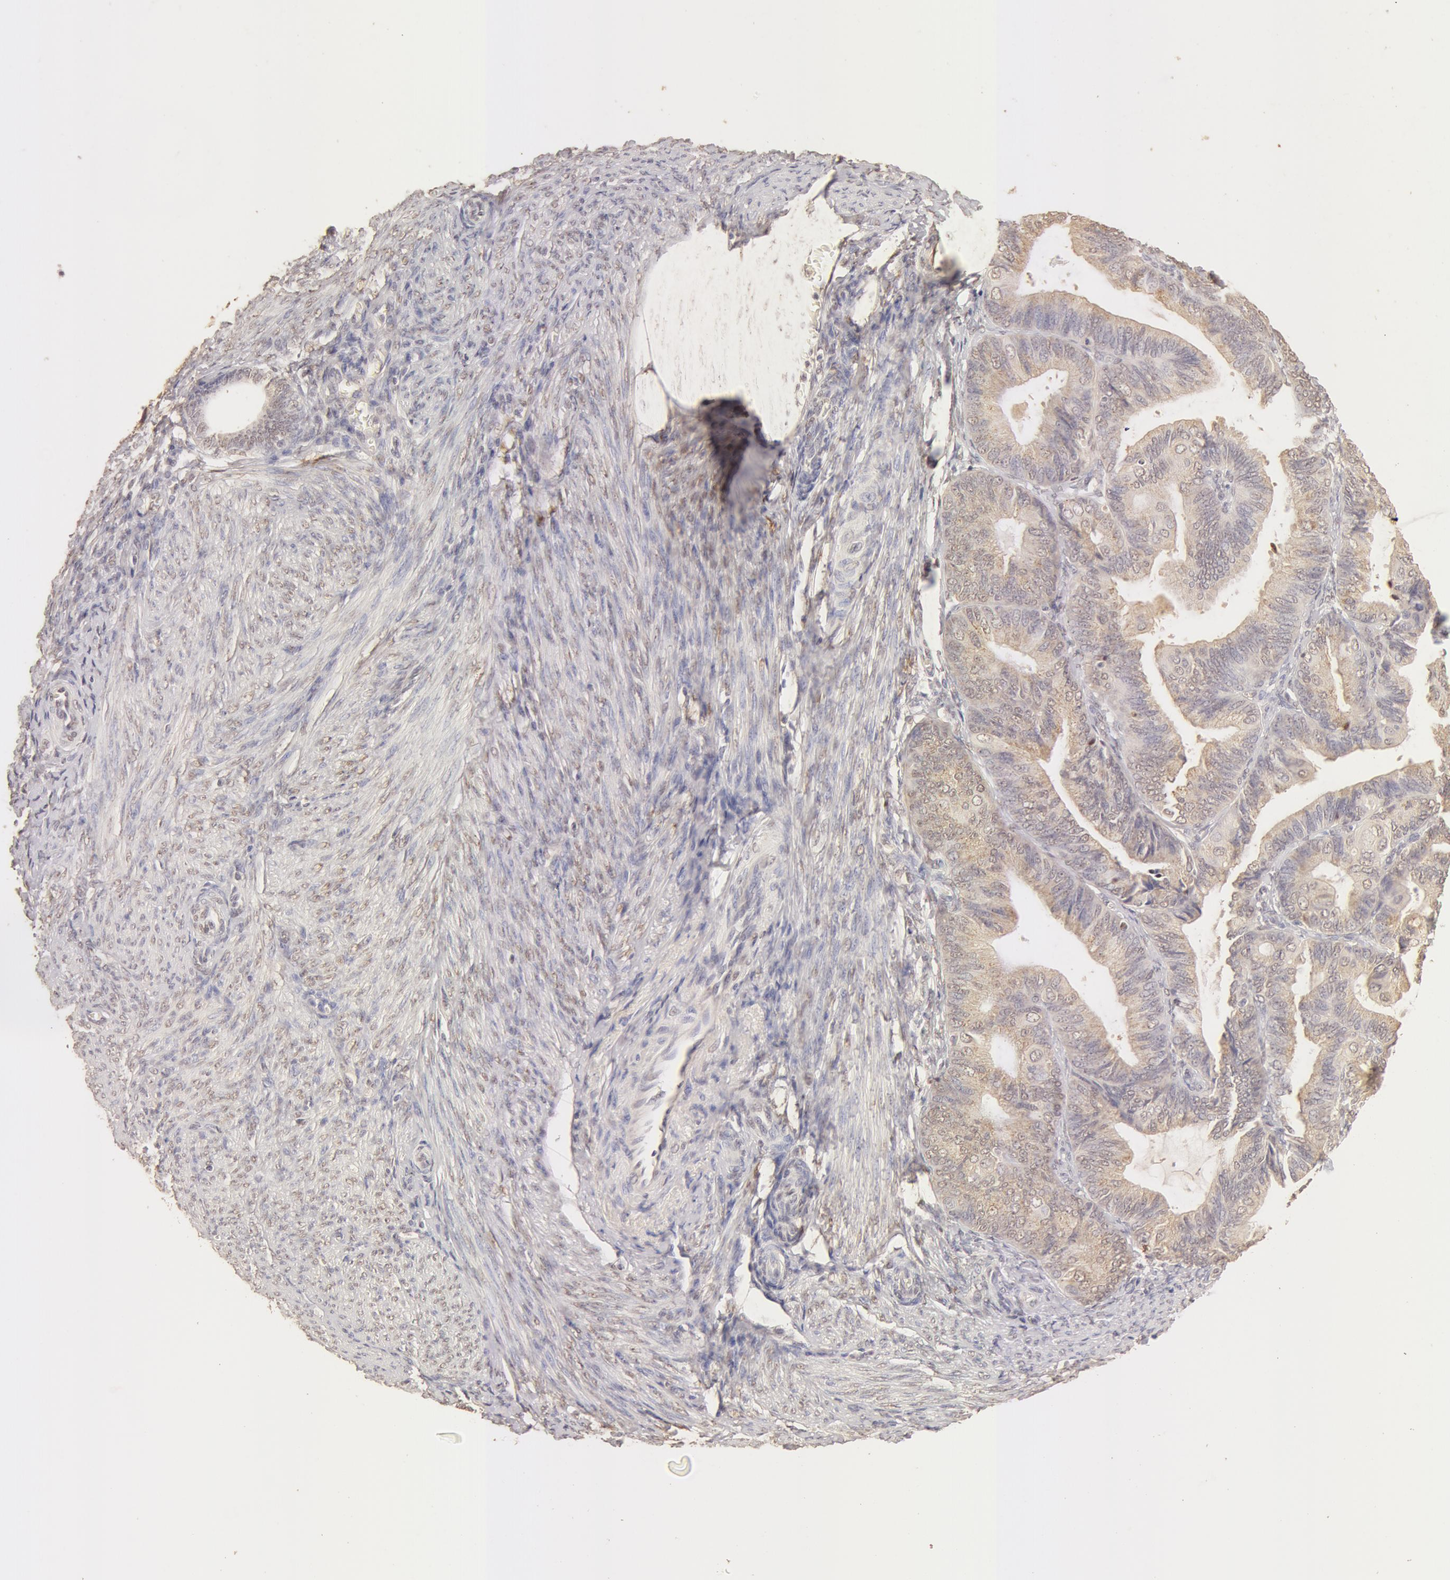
{"staining": {"intensity": "weak", "quantity": ">75%", "location": "cytoplasmic/membranous,nuclear"}, "tissue": "endometrial cancer", "cell_type": "Tumor cells", "image_type": "cancer", "snomed": [{"axis": "morphology", "description": "Adenocarcinoma, NOS"}, {"axis": "topography", "description": "Endometrium"}], "caption": "Endometrial cancer tissue demonstrates weak cytoplasmic/membranous and nuclear staining in approximately >75% of tumor cells", "gene": "SNRNP70", "patient": {"sex": "female", "age": 63}}